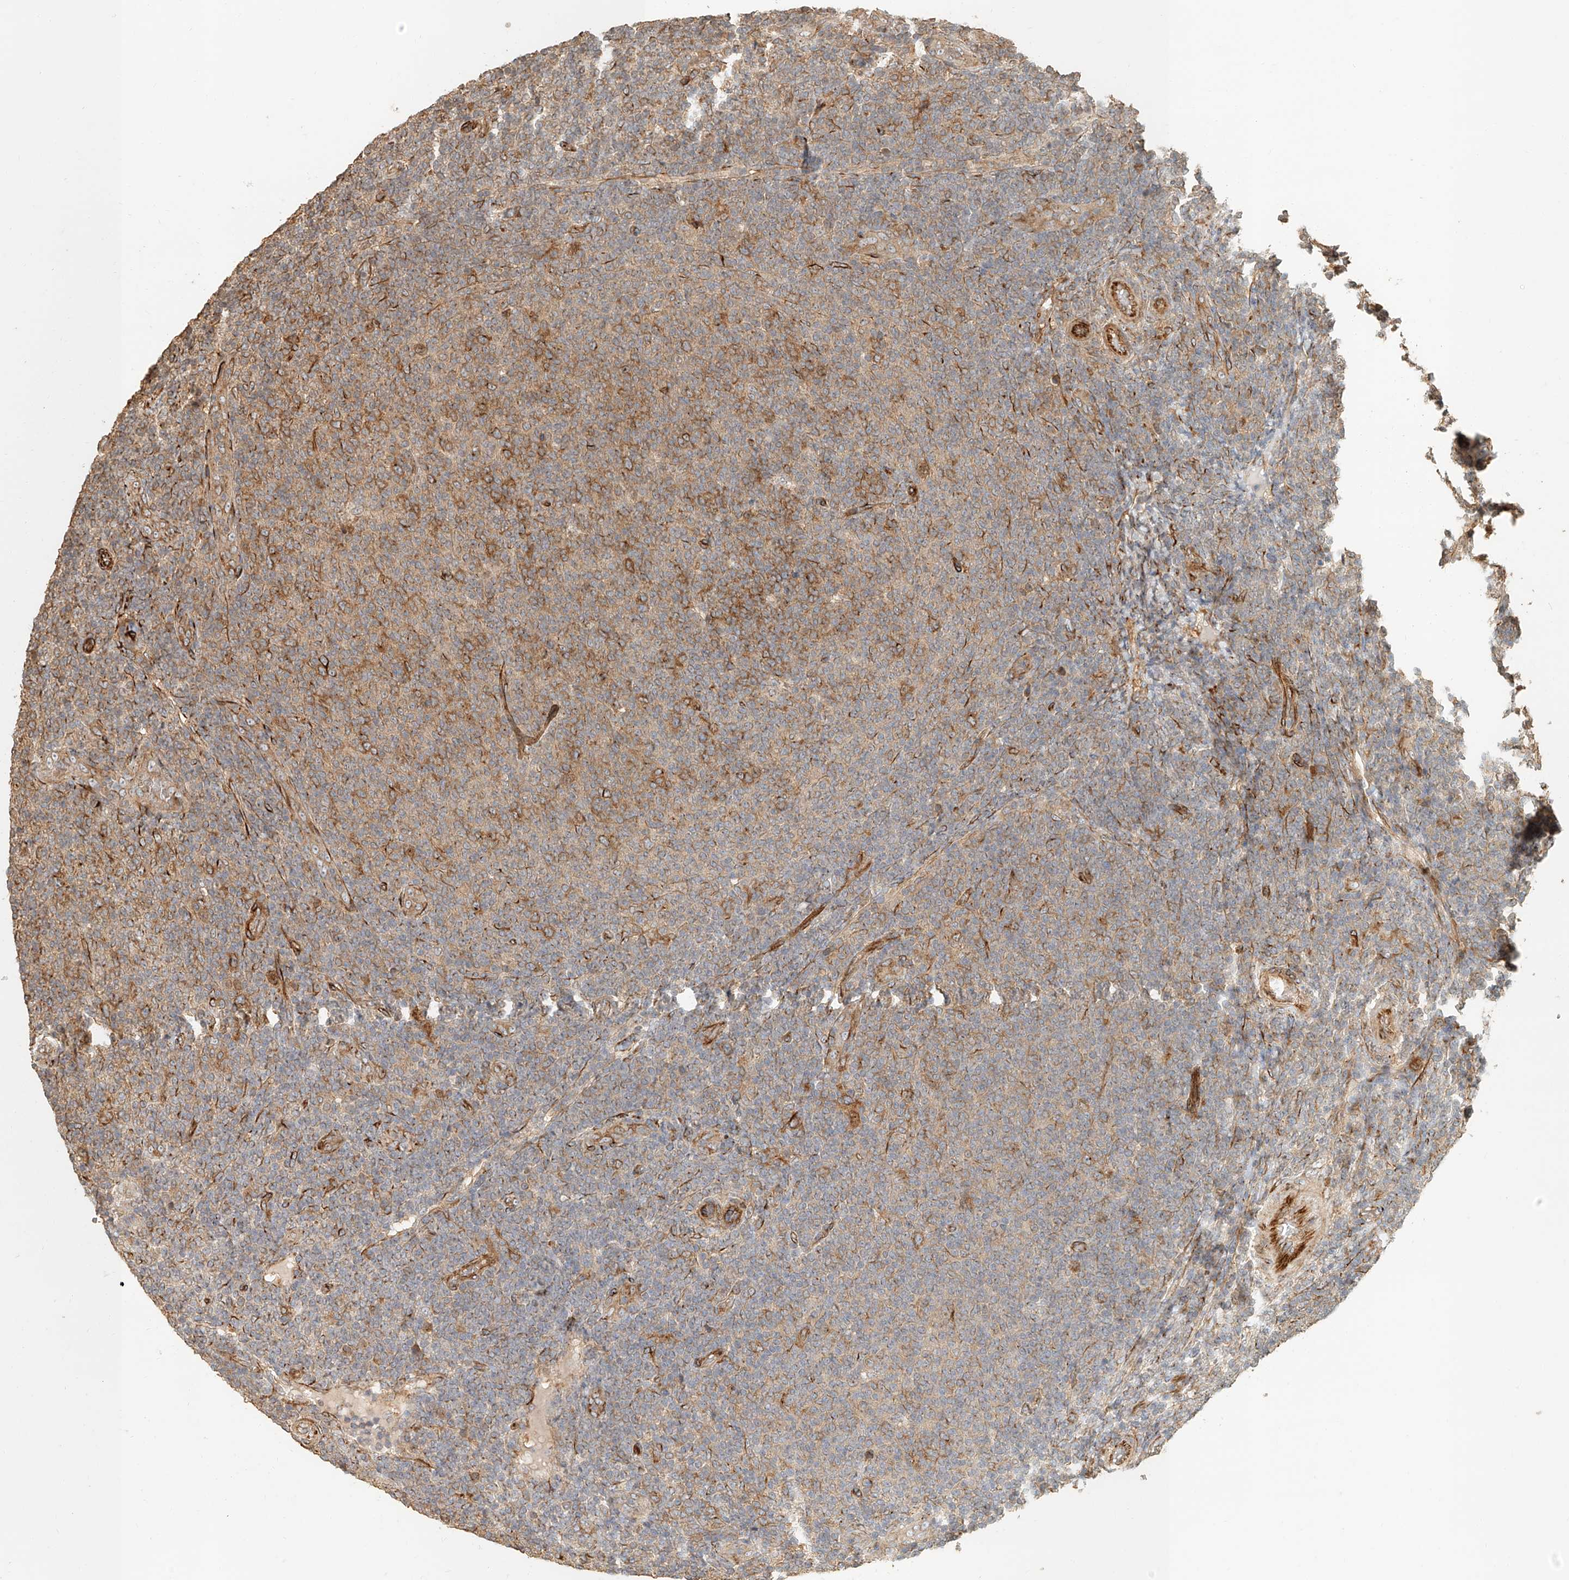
{"staining": {"intensity": "moderate", "quantity": ">75%", "location": "cytoplasmic/membranous"}, "tissue": "lymphoma", "cell_type": "Tumor cells", "image_type": "cancer", "snomed": [{"axis": "morphology", "description": "Malignant lymphoma, non-Hodgkin's type, Low grade"}, {"axis": "topography", "description": "Lymph node"}], "caption": "Protein expression analysis of human lymphoma reveals moderate cytoplasmic/membranous expression in approximately >75% of tumor cells. The protein is stained brown, and the nuclei are stained in blue (DAB IHC with brightfield microscopy, high magnification).", "gene": "NAP1L1", "patient": {"sex": "male", "age": 66}}